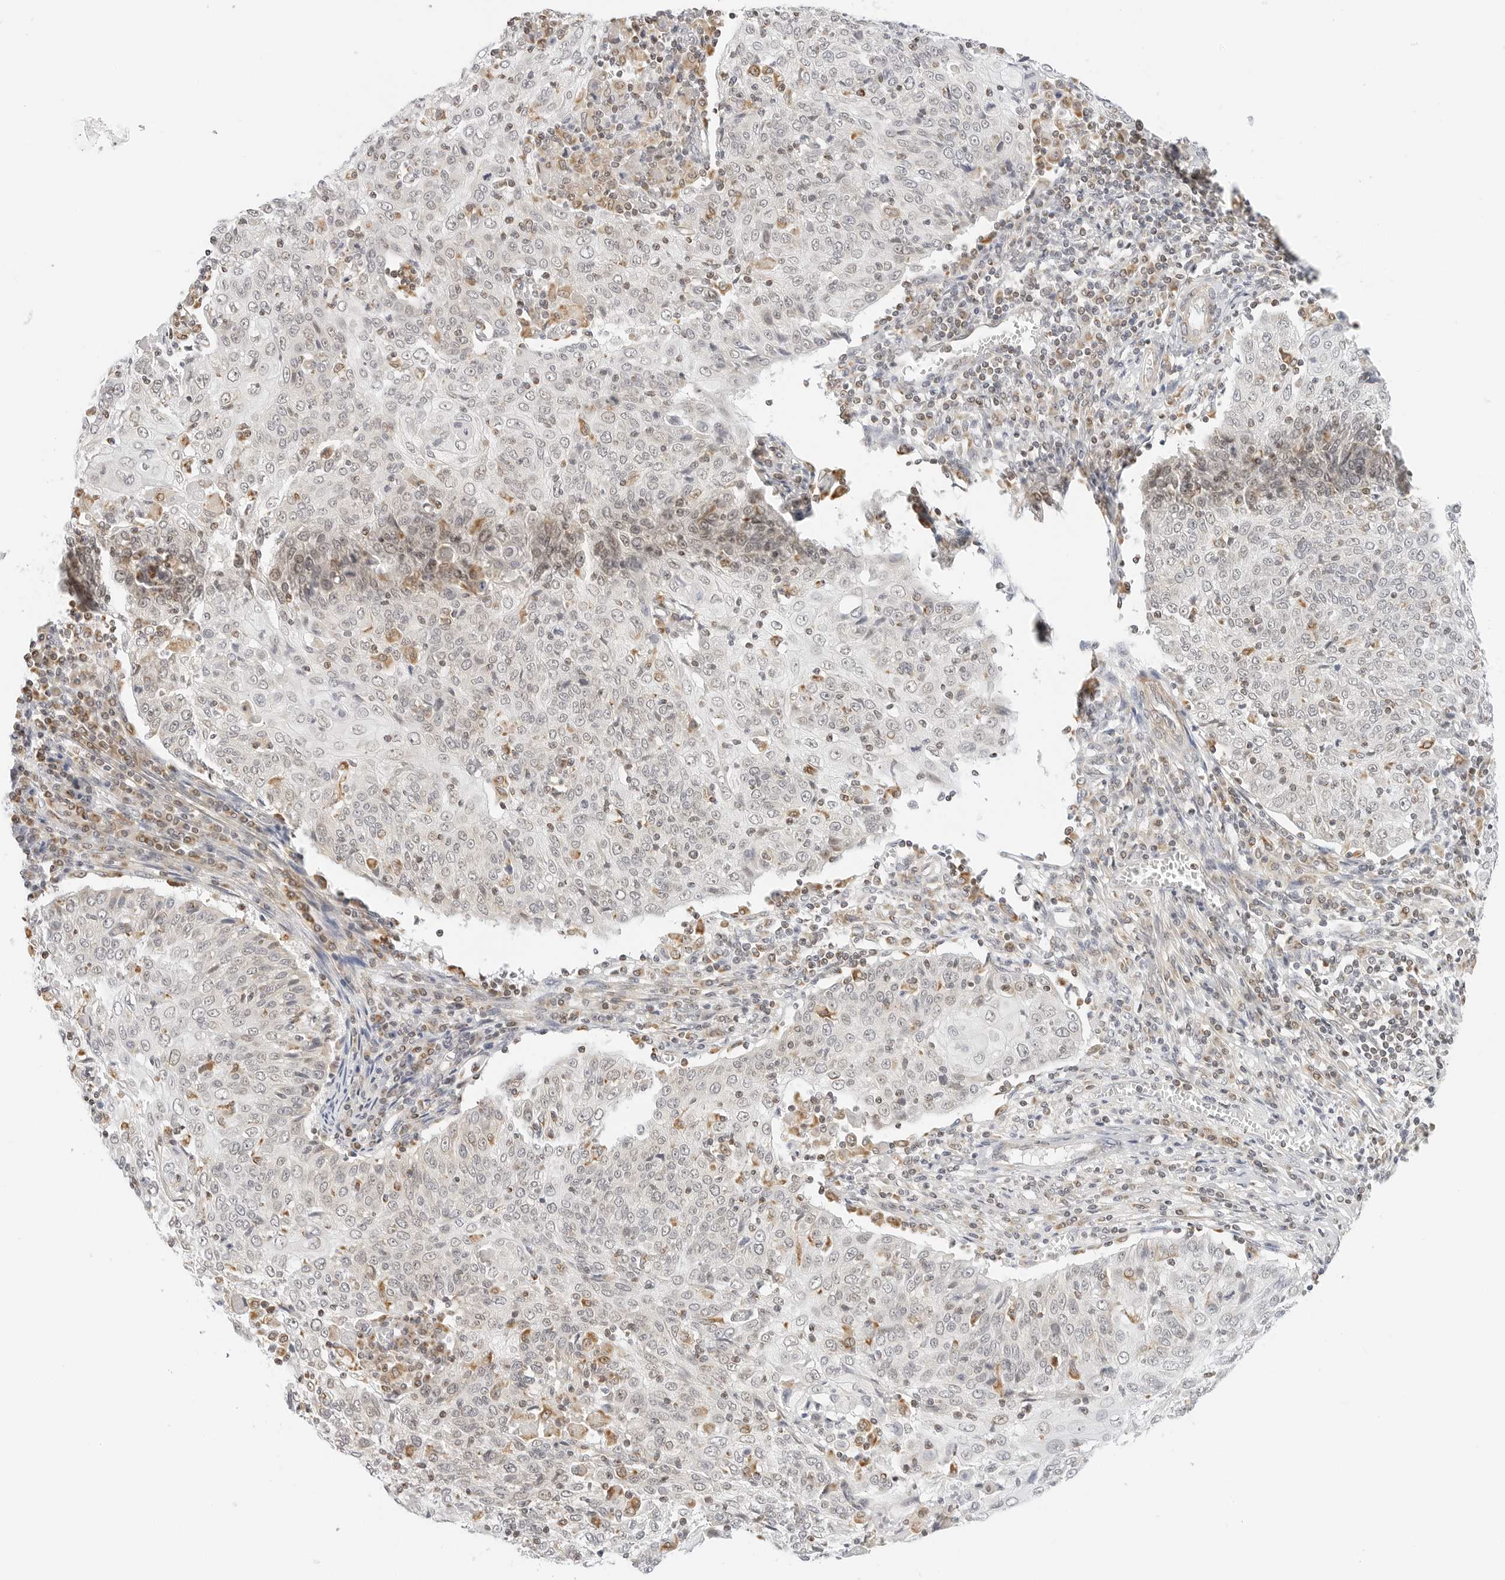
{"staining": {"intensity": "negative", "quantity": "none", "location": "none"}, "tissue": "cervical cancer", "cell_type": "Tumor cells", "image_type": "cancer", "snomed": [{"axis": "morphology", "description": "Squamous cell carcinoma, NOS"}, {"axis": "topography", "description": "Cervix"}], "caption": "A high-resolution image shows immunohistochemistry (IHC) staining of cervical cancer (squamous cell carcinoma), which reveals no significant expression in tumor cells. Nuclei are stained in blue.", "gene": "GORAB", "patient": {"sex": "female", "age": 48}}